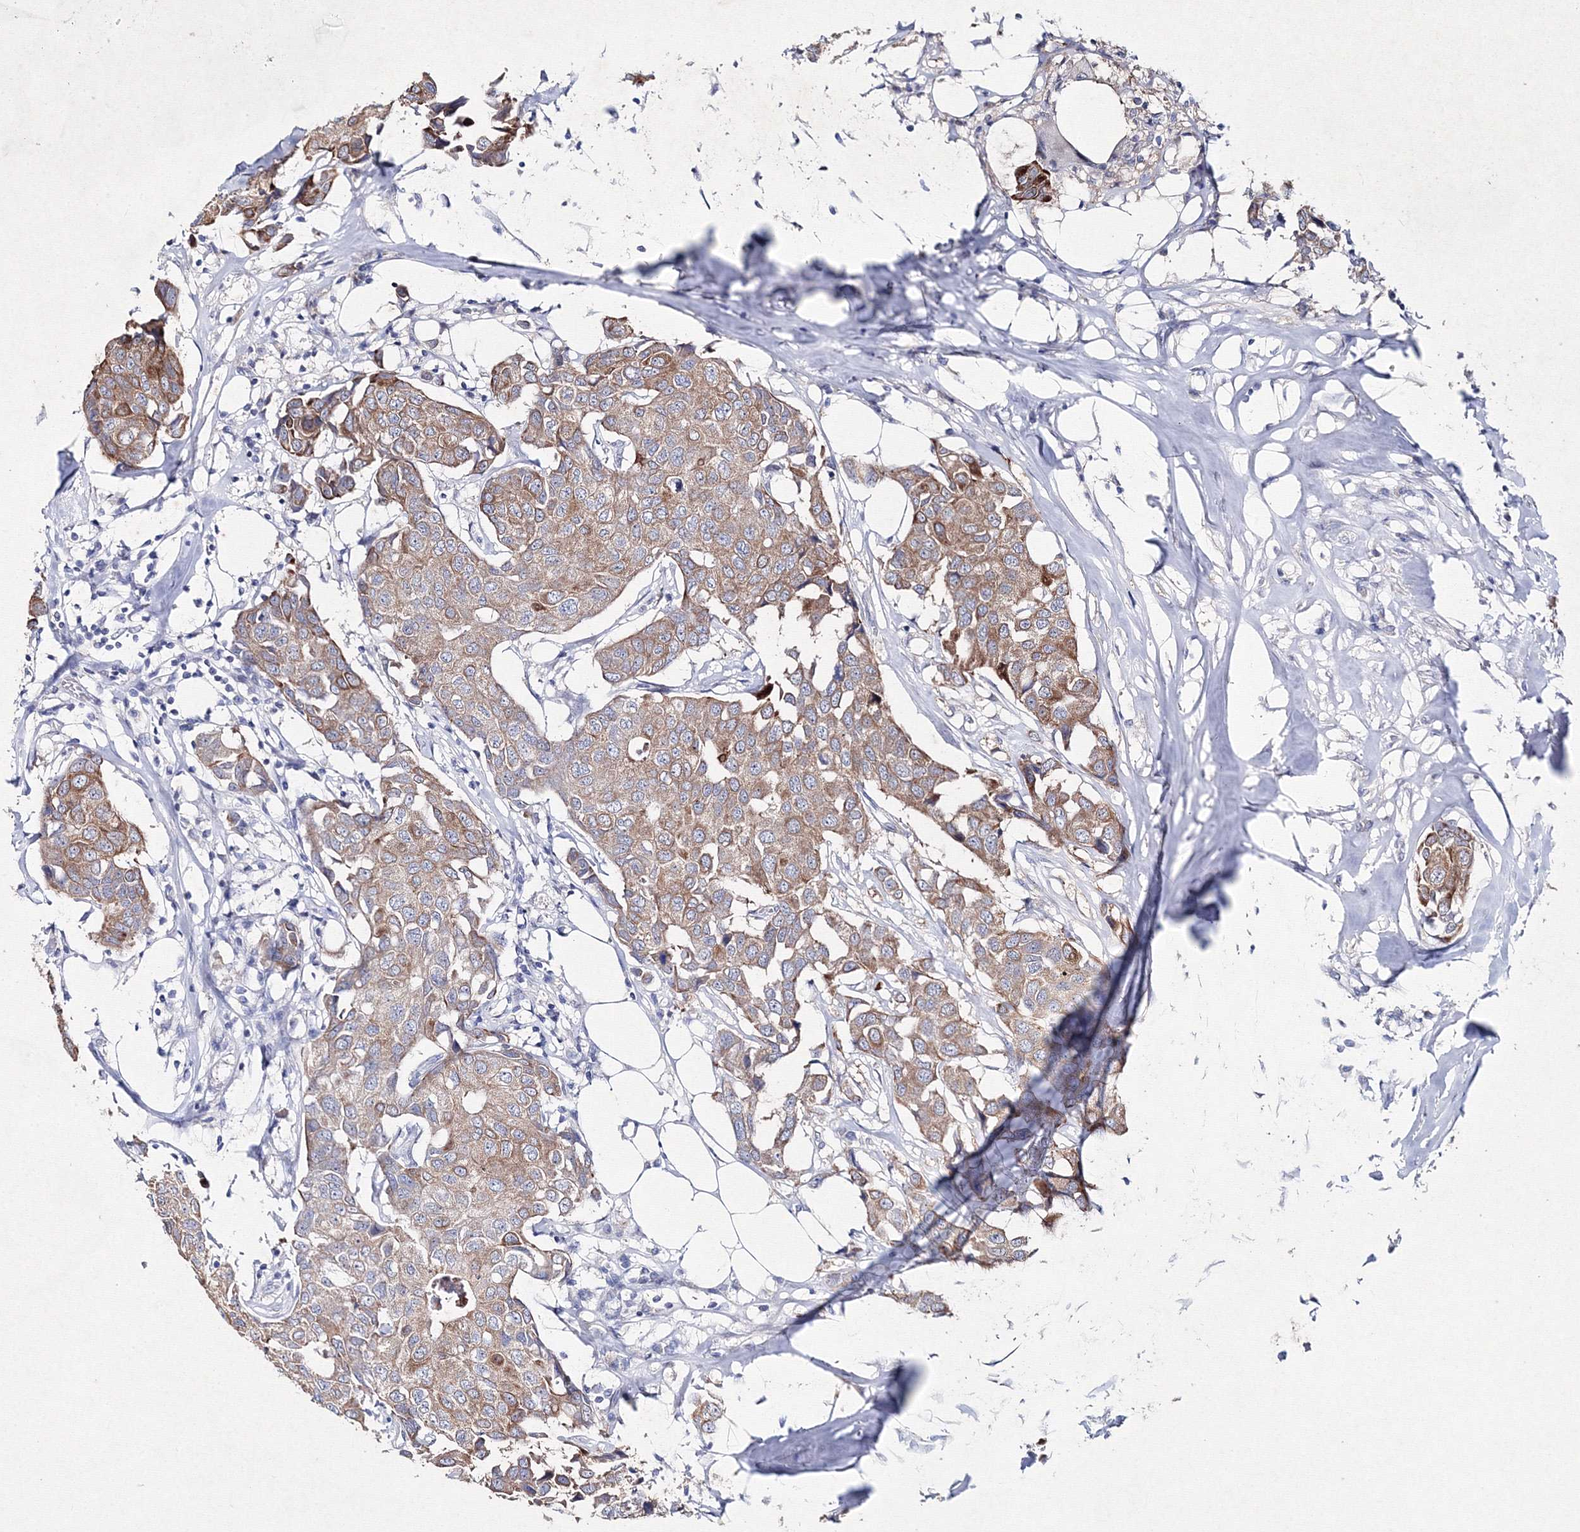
{"staining": {"intensity": "moderate", "quantity": ">75%", "location": "cytoplasmic/membranous"}, "tissue": "breast cancer", "cell_type": "Tumor cells", "image_type": "cancer", "snomed": [{"axis": "morphology", "description": "Duct carcinoma"}, {"axis": "topography", "description": "Breast"}], "caption": "A medium amount of moderate cytoplasmic/membranous positivity is seen in approximately >75% of tumor cells in intraductal carcinoma (breast) tissue.", "gene": "SMIM29", "patient": {"sex": "female", "age": 80}}